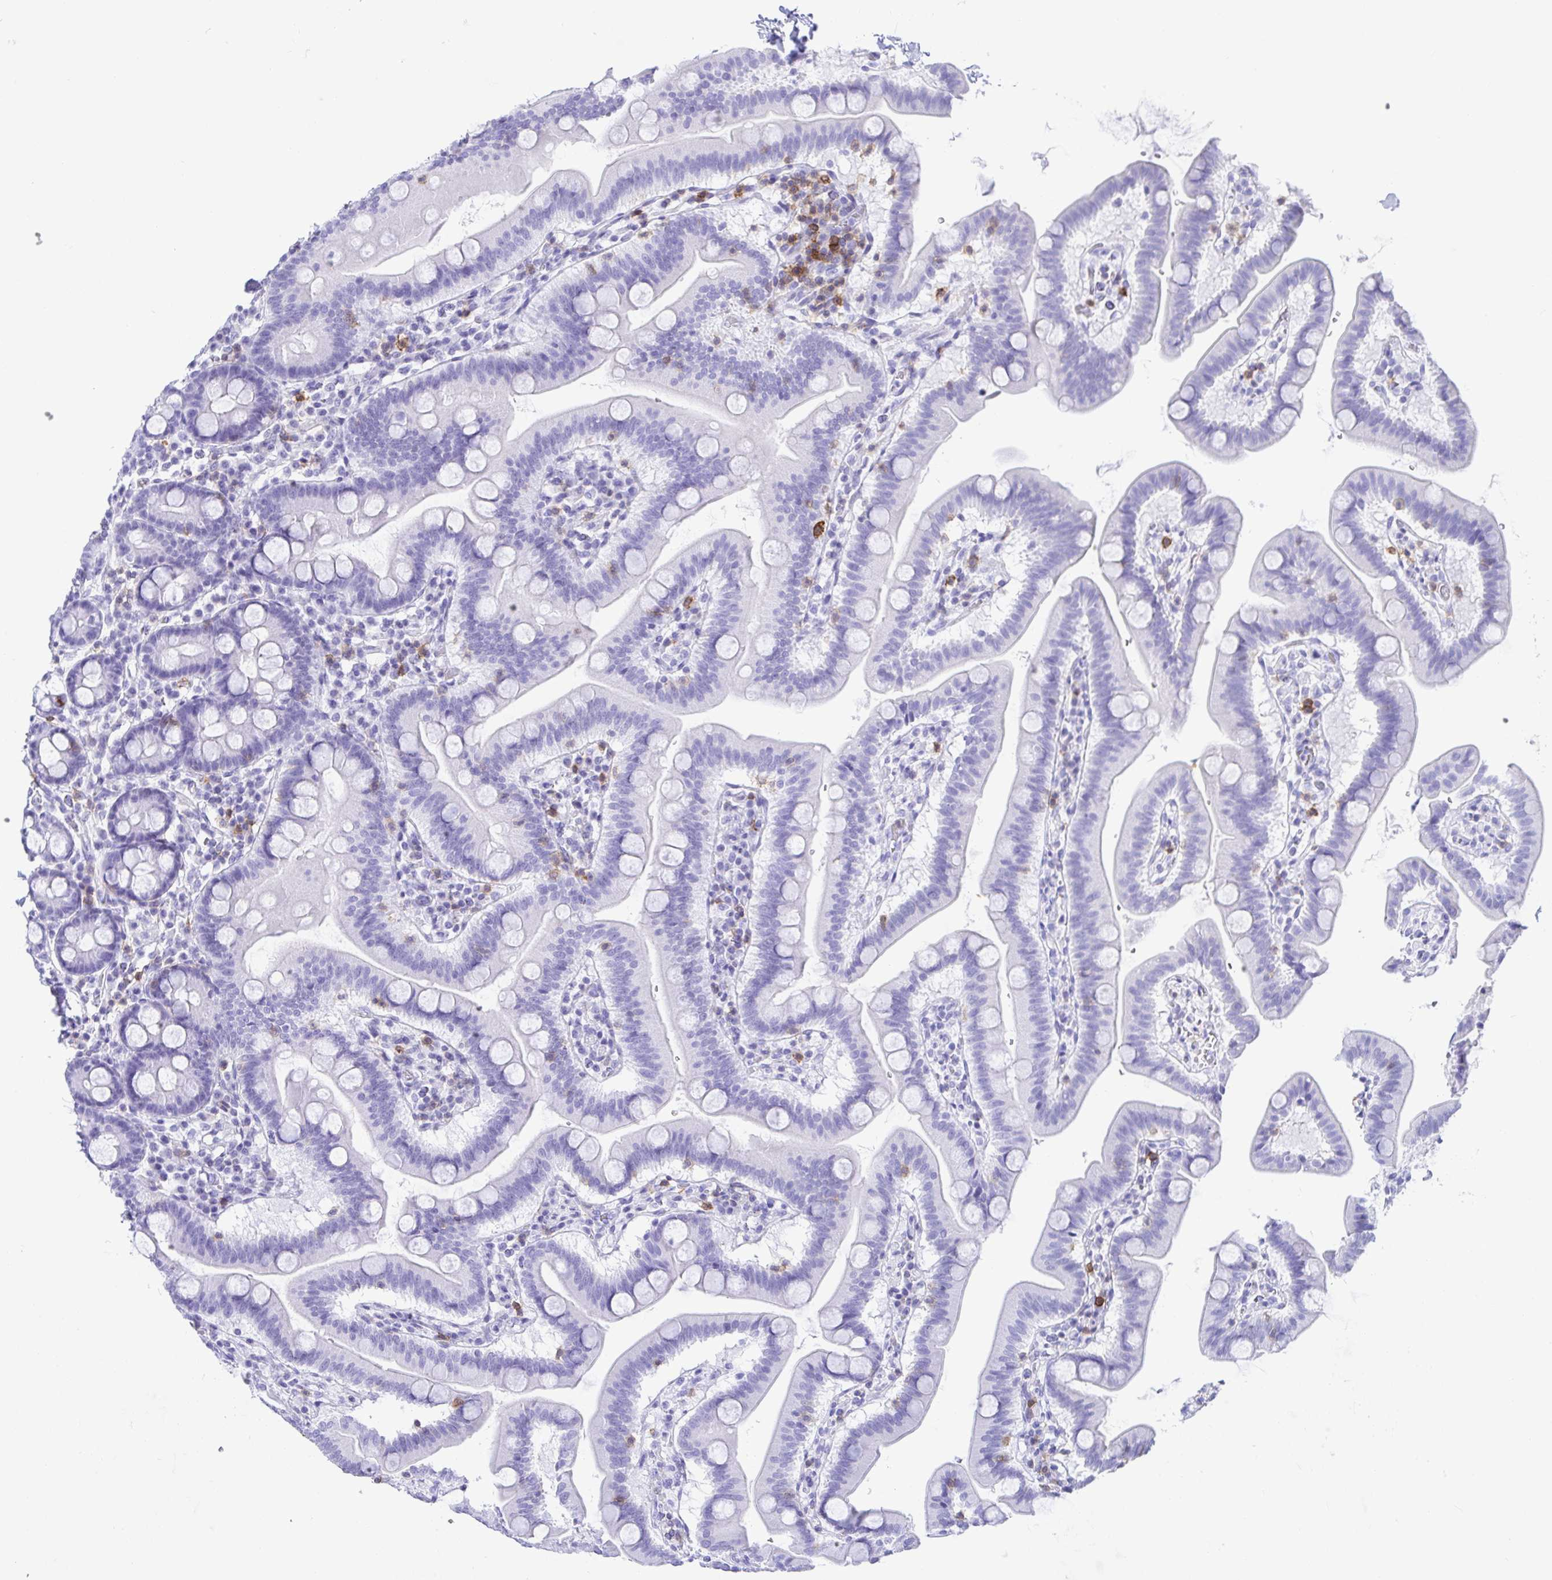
{"staining": {"intensity": "negative", "quantity": "none", "location": "none"}, "tissue": "duodenum", "cell_type": "Glandular cells", "image_type": "normal", "snomed": [{"axis": "morphology", "description": "Normal tissue, NOS"}, {"axis": "topography", "description": "Pancreas"}, {"axis": "topography", "description": "Duodenum"}], "caption": "Duodenum stained for a protein using IHC exhibits no staining glandular cells.", "gene": "CD5", "patient": {"sex": "male", "age": 59}}